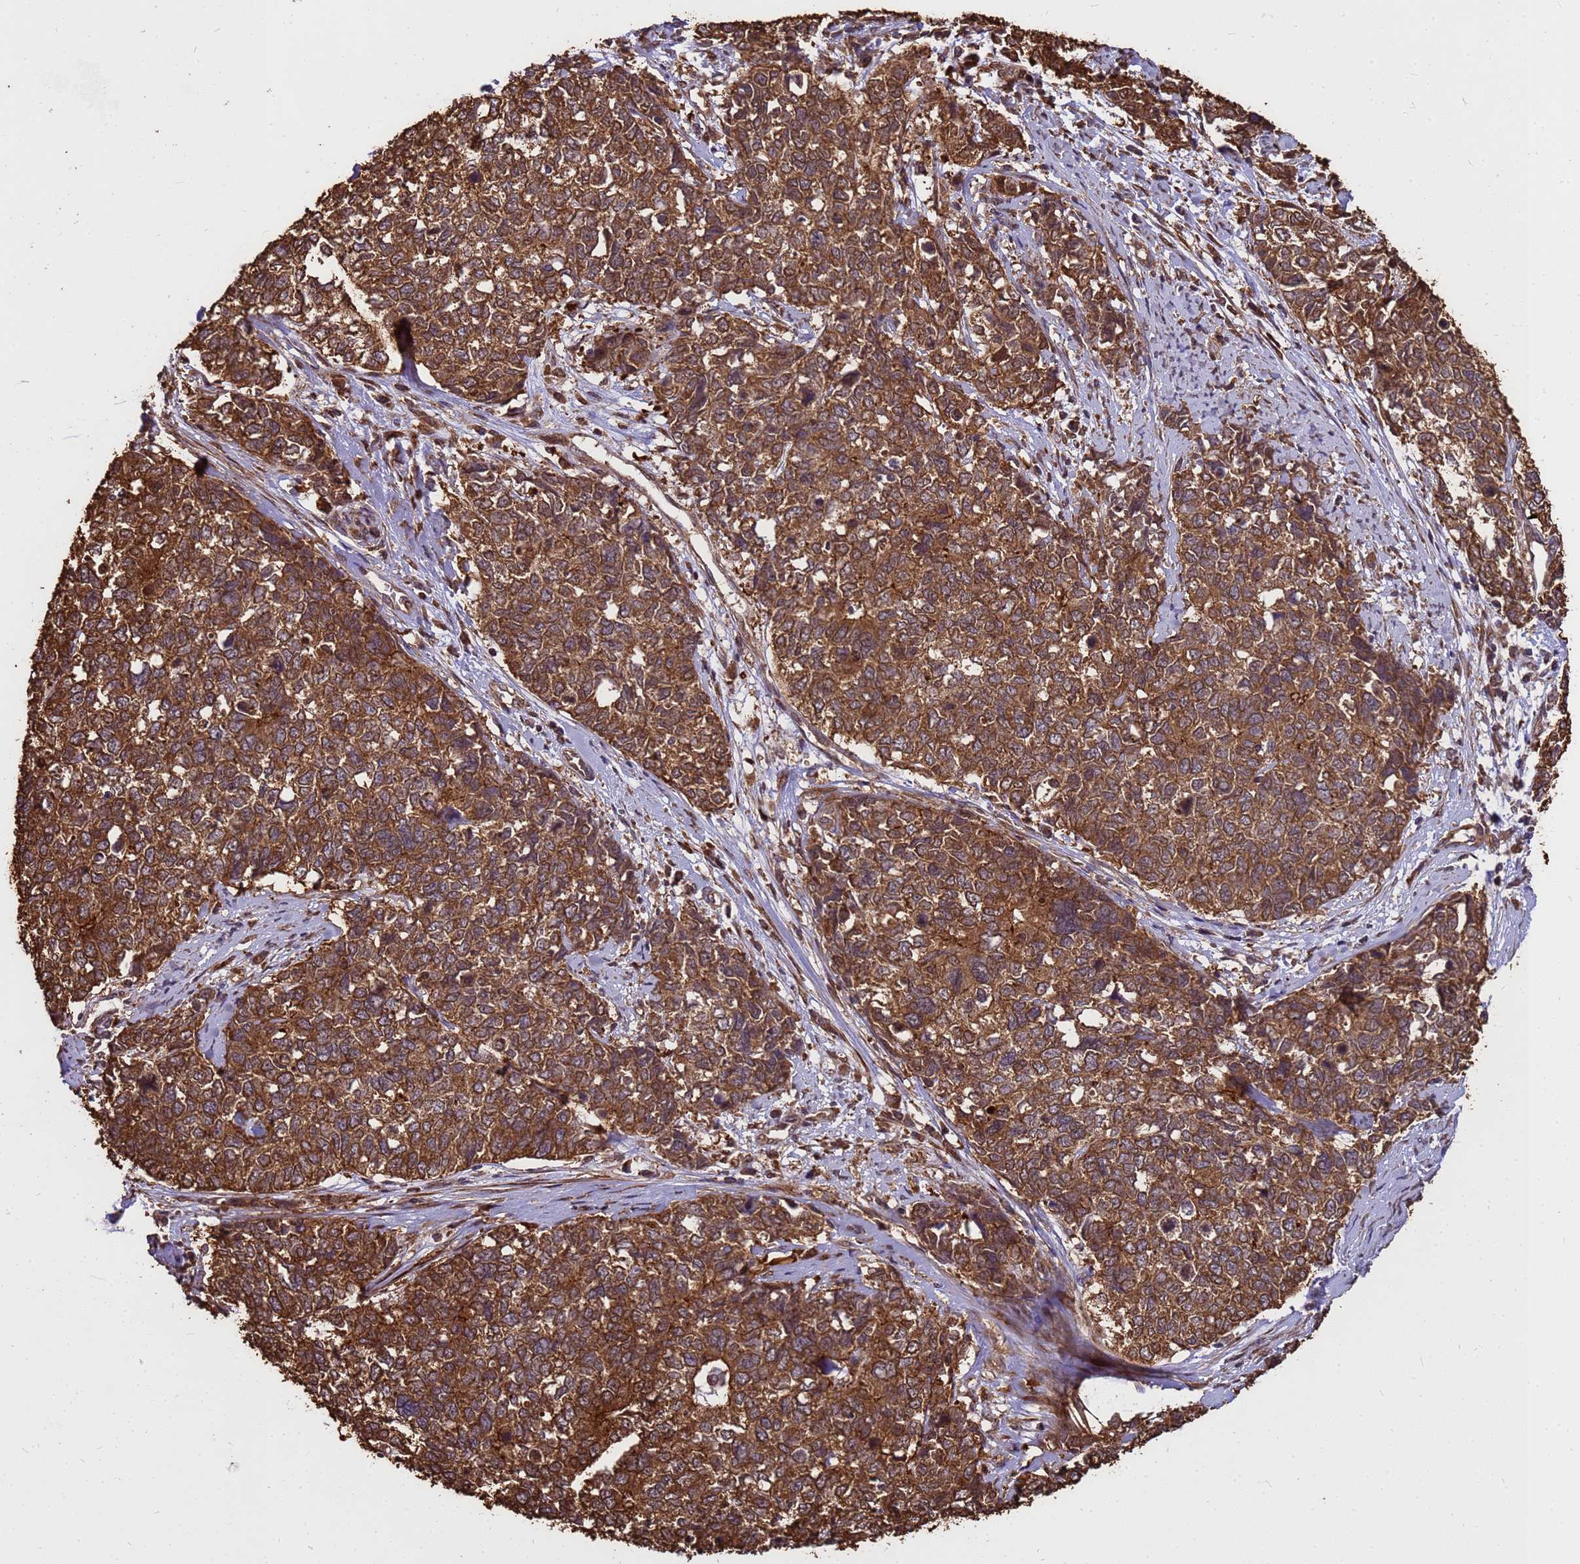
{"staining": {"intensity": "moderate", "quantity": ">75%", "location": "cytoplasmic/membranous"}, "tissue": "cervical cancer", "cell_type": "Tumor cells", "image_type": "cancer", "snomed": [{"axis": "morphology", "description": "Squamous cell carcinoma, NOS"}, {"axis": "topography", "description": "Cervix"}], "caption": "Immunohistochemistry (DAB (3,3'-diaminobenzidine)) staining of human cervical cancer displays moderate cytoplasmic/membranous protein expression in about >75% of tumor cells. The staining was performed using DAB to visualize the protein expression in brown, while the nuclei were stained in blue with hematoxylin (Magnification: 20x).", "gene": "ZNF618", "patient": {"sex": "female", "age": 63}}